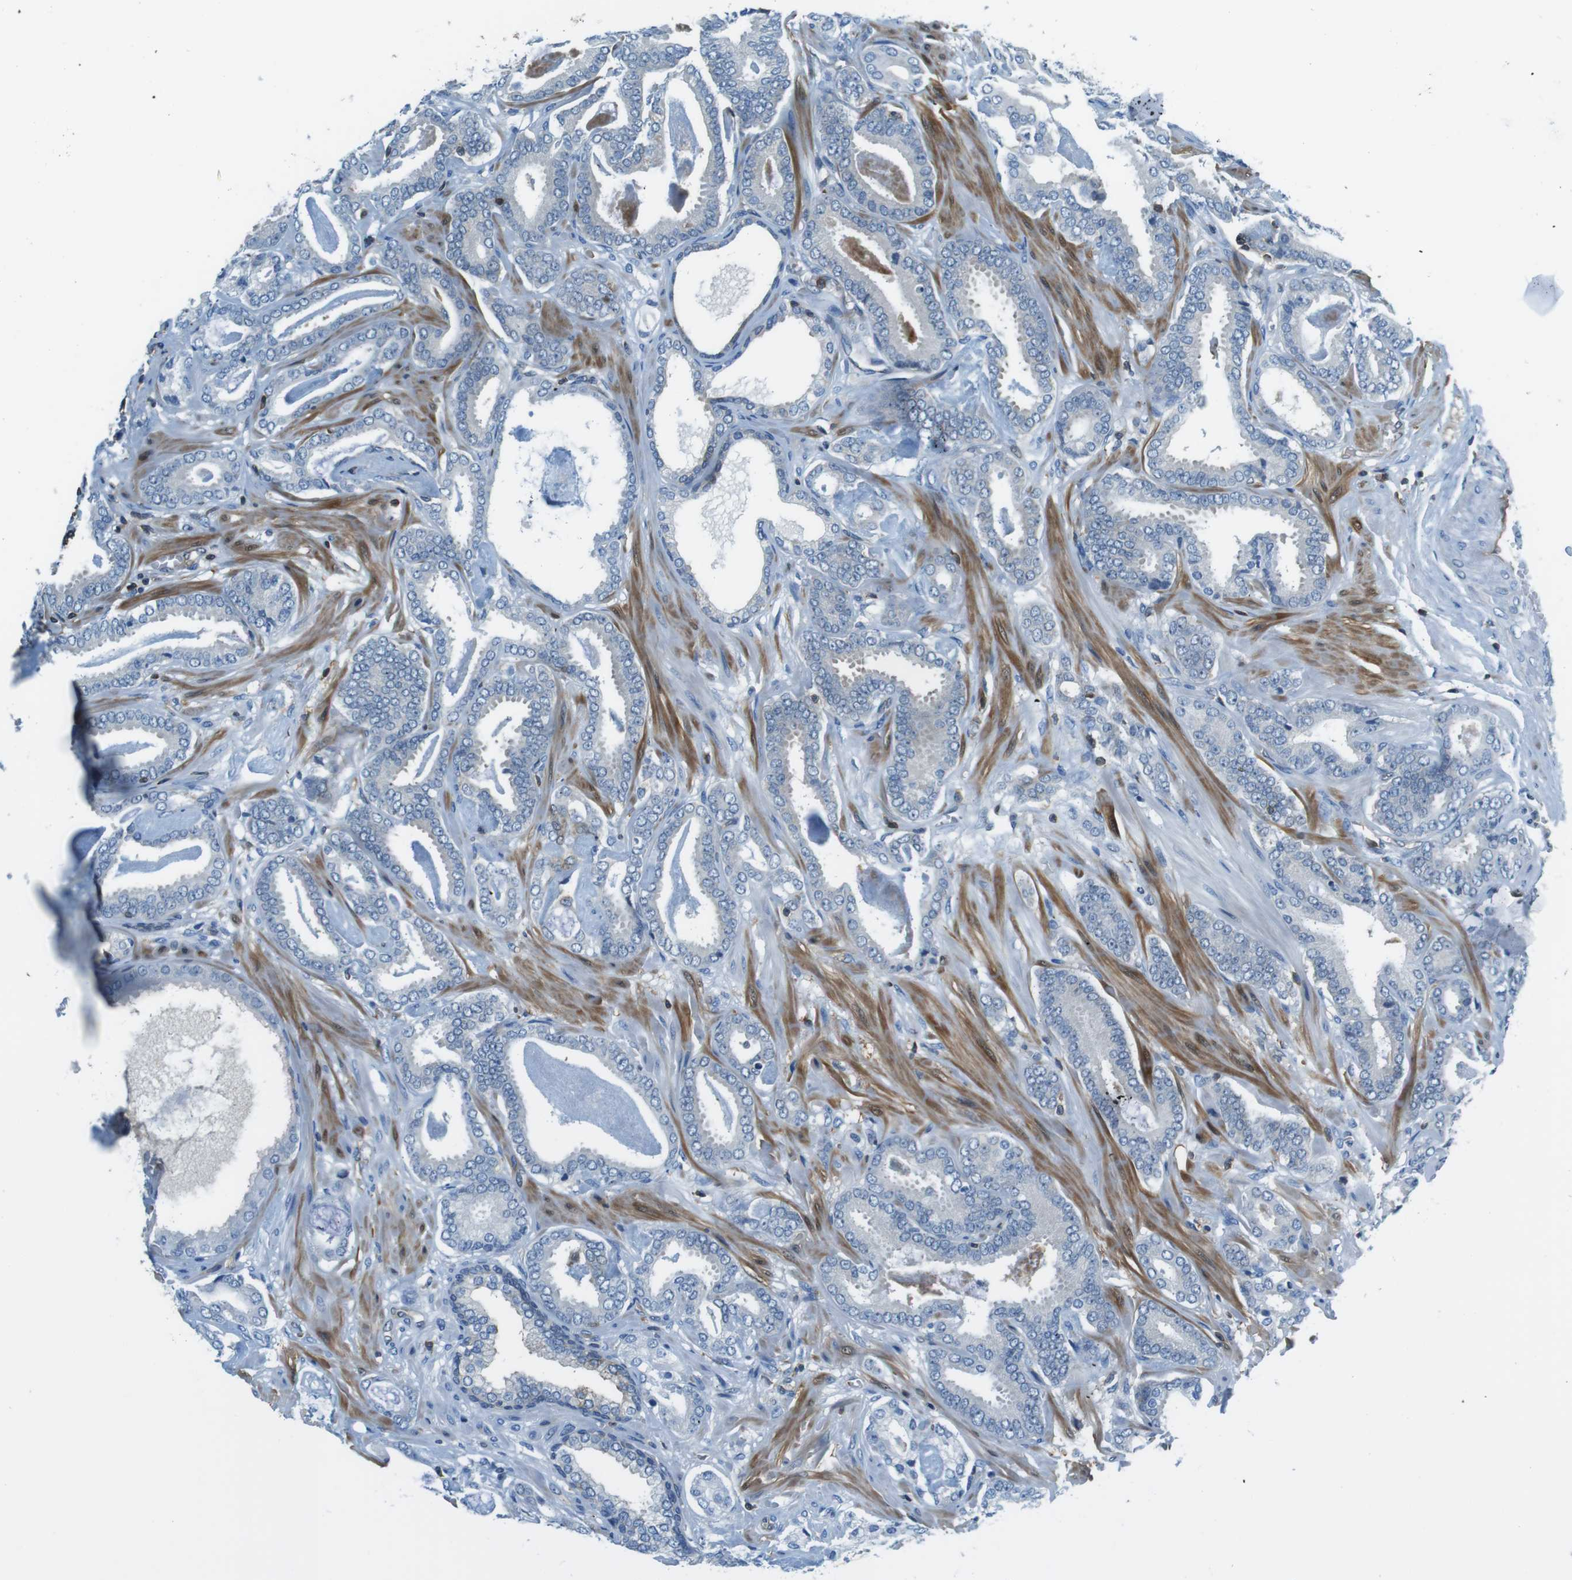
{"staining": {"intensity": "negative", "quantity": "none", "location": "none"}, "tissue": "prostate cancer", "cell_type": "Tumor cells", "image_type": "cancer", "snomed": [{"axis": "morphology", "description": "Adenocarcinoma, Low grade"}, {"axis": "topography", "description": "Prostate"}], "caption": "High power microscopy photomicrograph of an immunohistochemistry photomicrograph of prostate cancer (low-grade adenocarcinoma), revealing no significant expression in tumor cells.", "gene": "TES", "patient": {"sex": "male", "age": 53}}